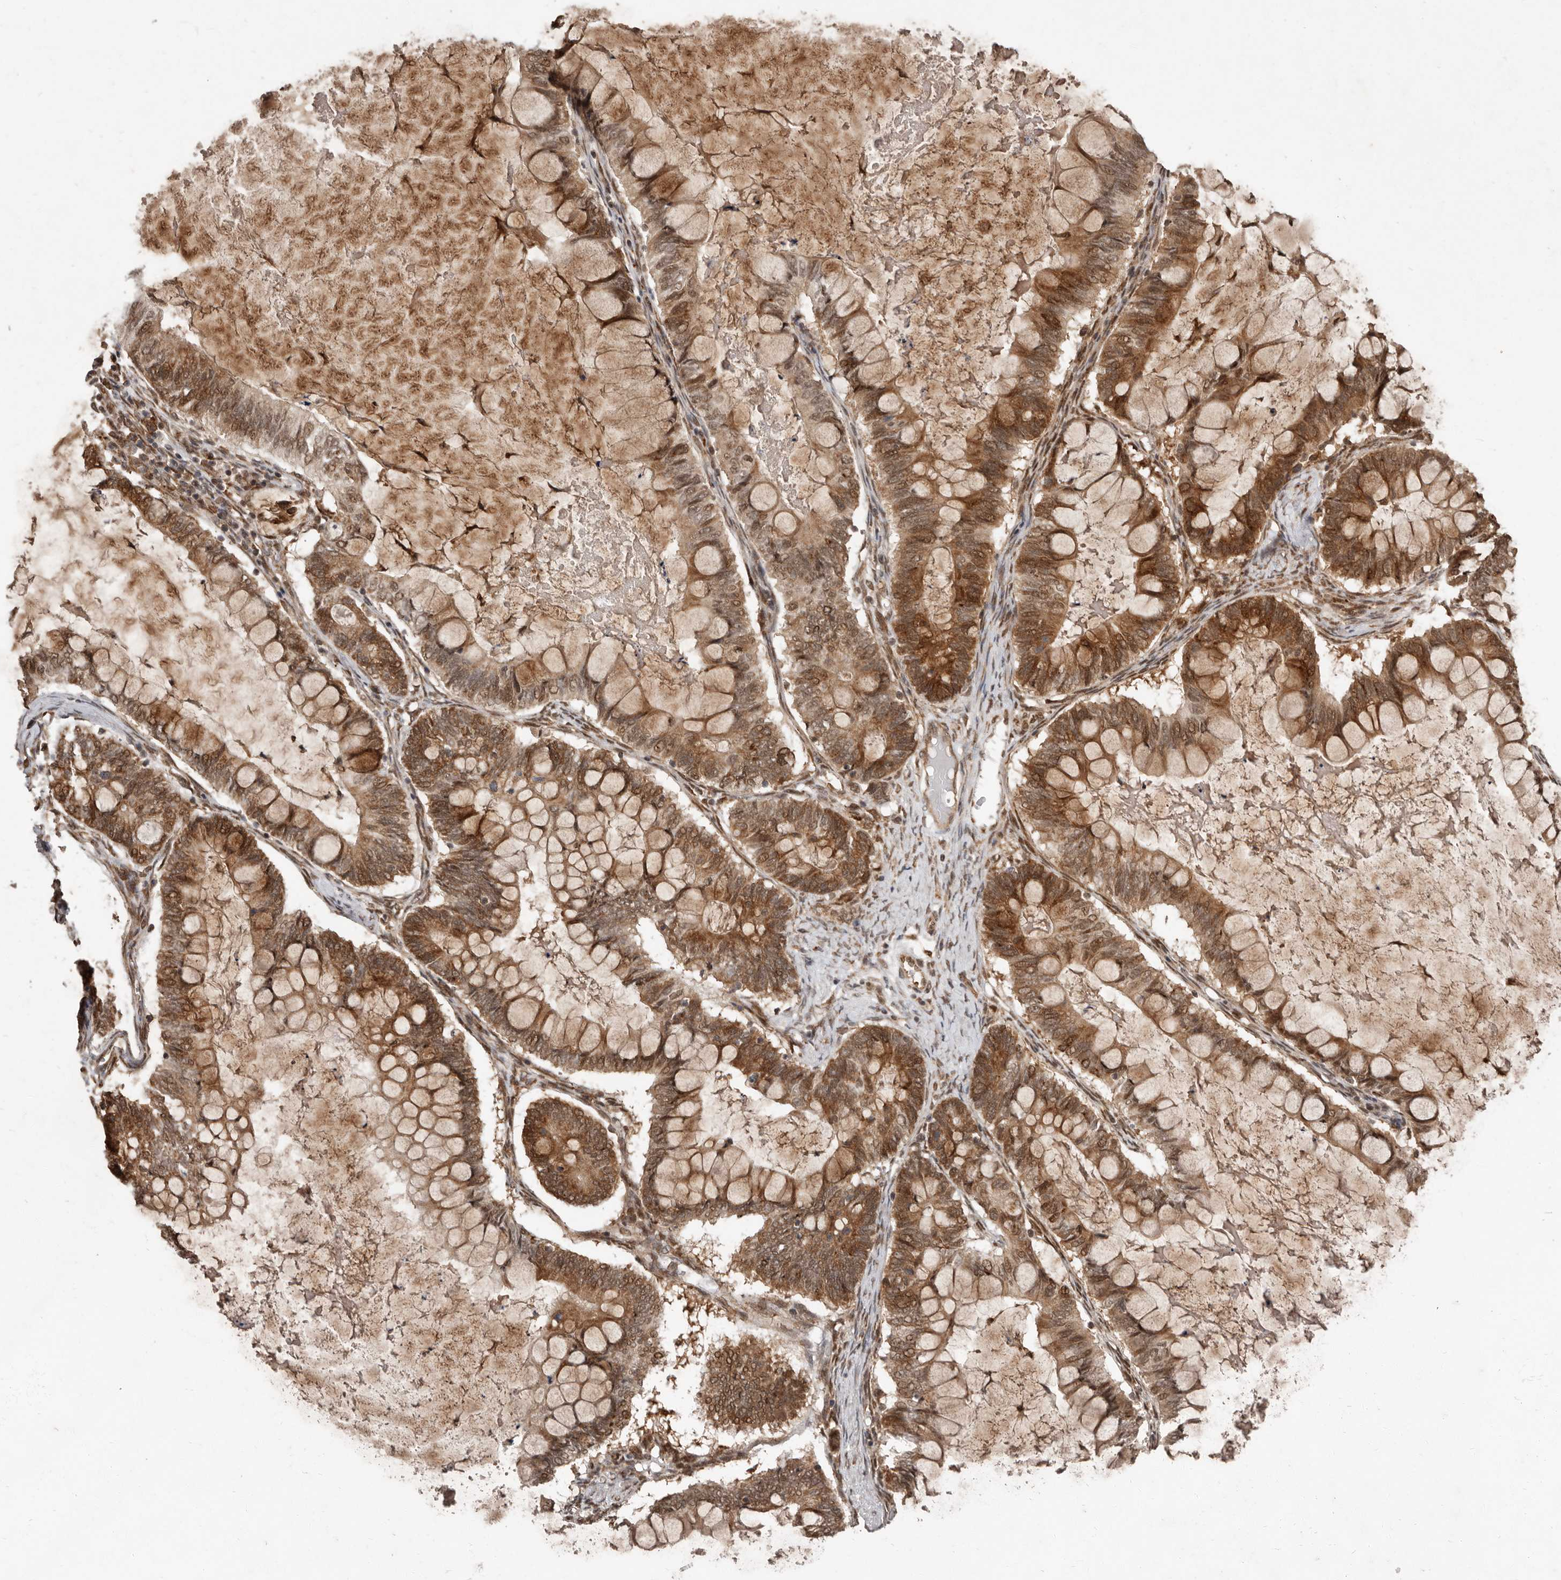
{"staining": {"intensity": "moderate", "quantity": ">75%", "location": "cytoplasmic/membranous,nuclear"}, "tissue": "ovarian cancer", "cell_type": "Tumor cells", "image_type": "cancer", "snomed": [{"axis": "morphology", "description": "Cystadenocarcinoma, mucinous, NOS"}, {"axis": "topography", "description": "Ovary"}], "caption": "Immunohistochemical staining of ovarian cancer (mucinous cystadenocarcinoma) shows moderate cytoplasmic/membranous and nuclear protein positivity in approximately >75% of tumor cells. The staining was performed using DAB (3,3'-diaminobenzidine), with brown indicating positive protein expression. Nuclei are stained blue with hematoxylin.", "gene": "LRGUK", "patient": {"sex": "female", "age": 61}}